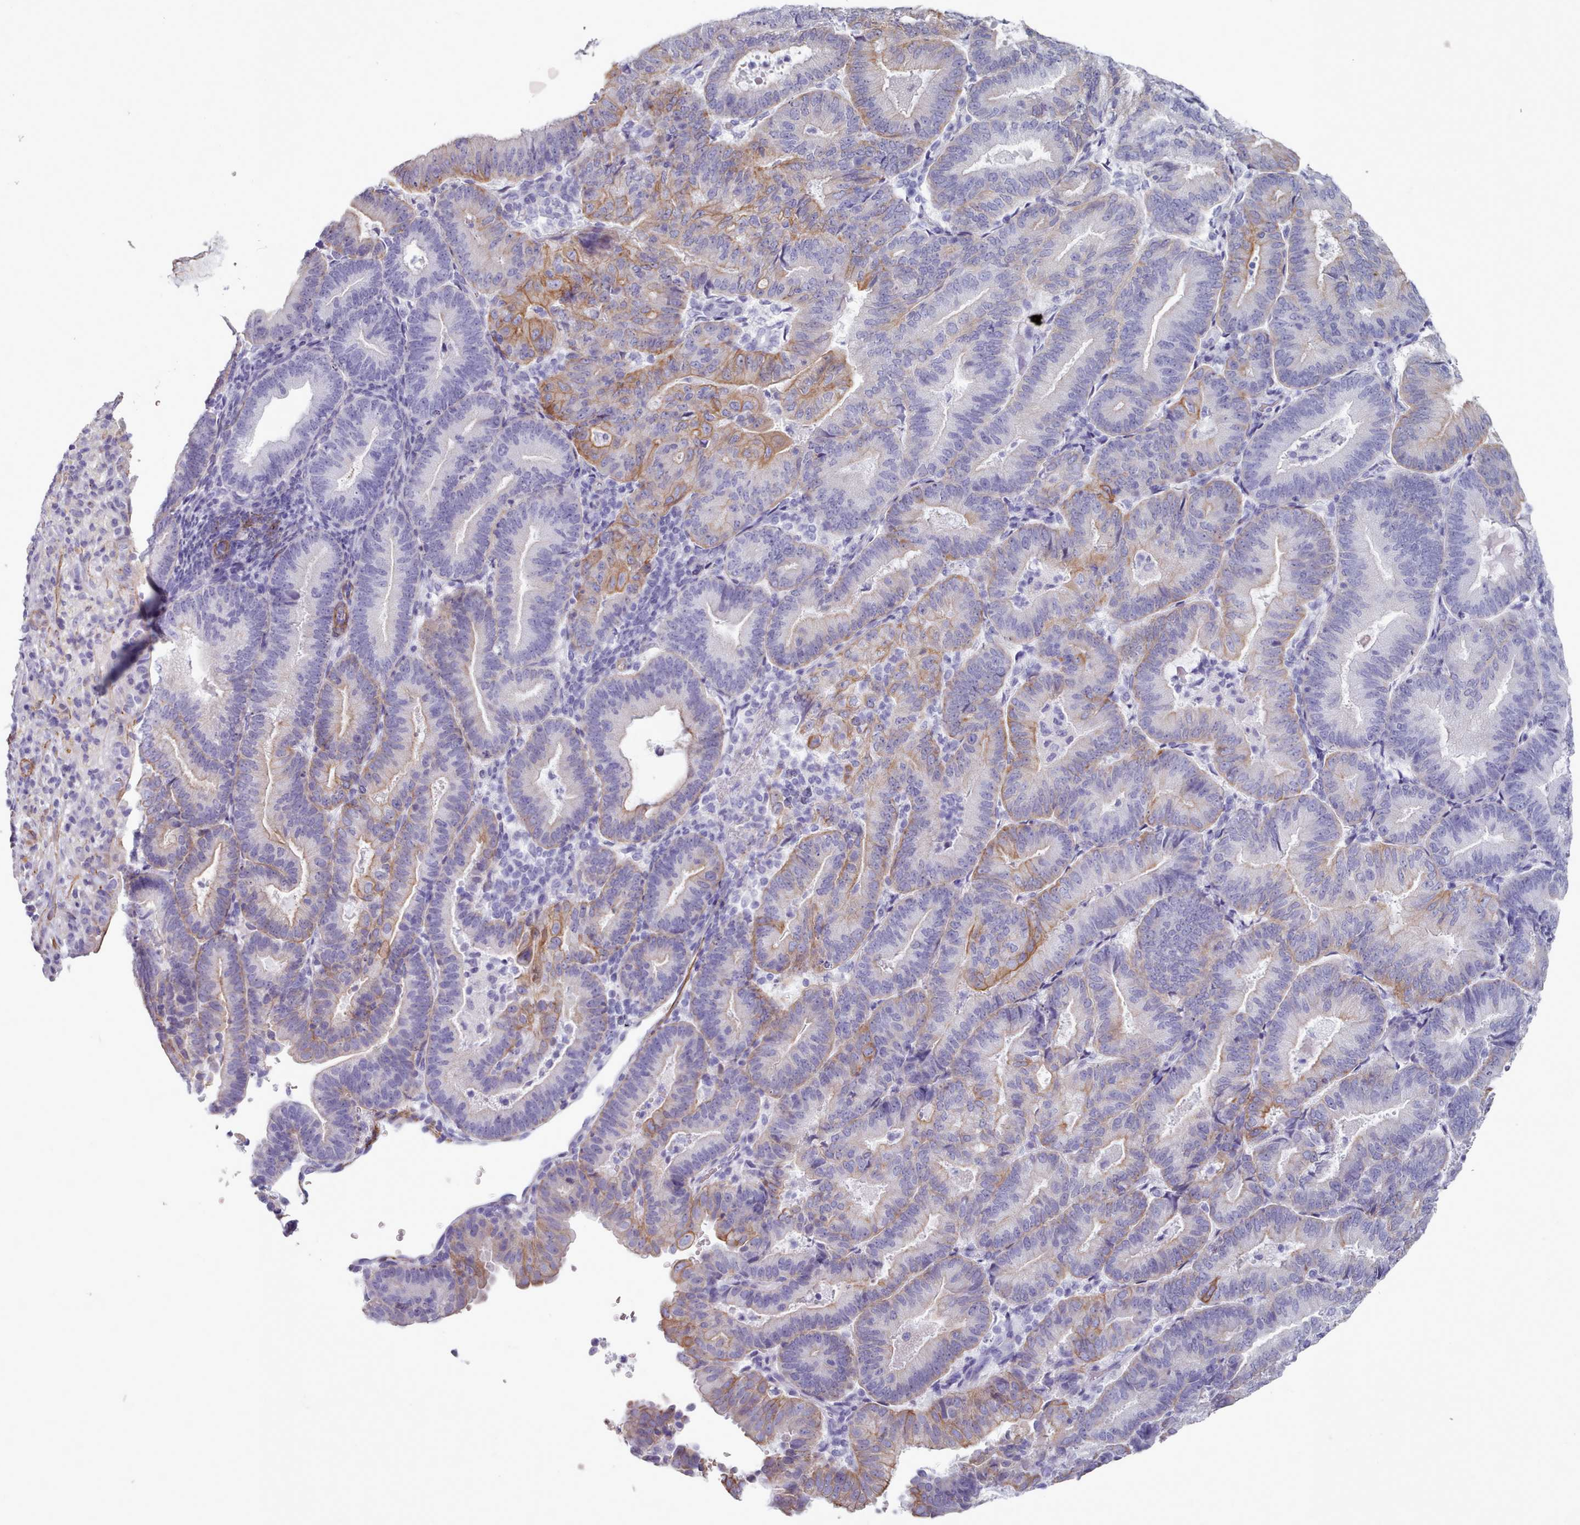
{"staining": {"intensity": "moderate", "quantity": "<25%", "location": "cytoplasmic/membranous"}, "tissue": "endometrial cancer", "cell_type": "Tumor cells", "image_type": "cancer", "snomed": [{"axis": "morphology", "description": "Adenocarcinoma, NOS"}, {"axis": "topography", "description": "Endometrium"}], "caption": "Adenocarcinoma (endometrial) was stained to show a protein in brown. There is low levels of moderate cytoplasmic/membranous staining in about <25% of tumor cells.", "gene": "FPGS", "patient": {"sex": "female", "age": 70}}